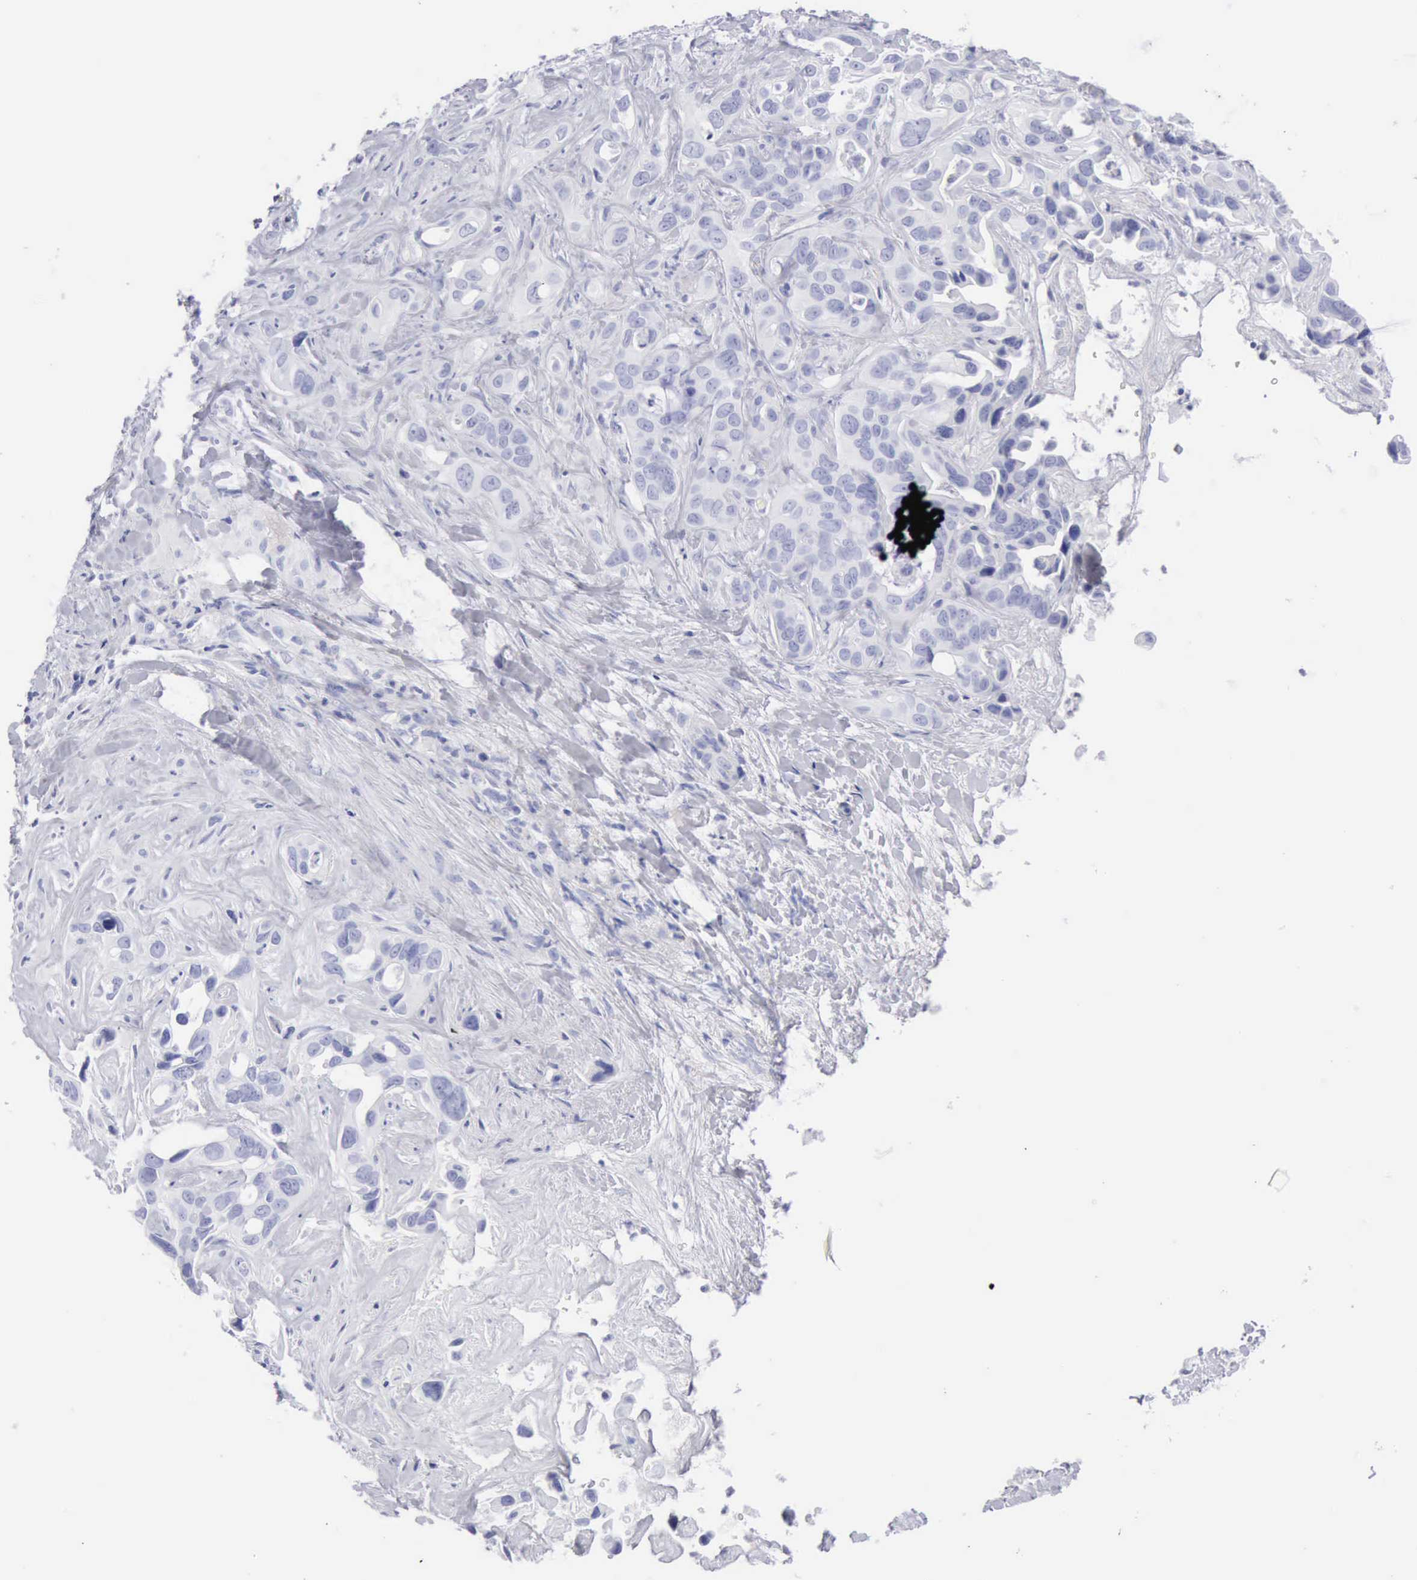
{"staining": {"intensity": "negative", "quantity": "none", "location": "none"}, "tissue": "liver cancer", "cell_type": "Tumor cells", "image_type": "cancer", "snomed": [{"axis": "morphology", "description": "Cholangiocarcinoma"}, {"axis": "topography", "description": "Liver"}], "caption": "Tumor cells show no significant positivity in liver cancer (cholangiocarcinoma). (Brightfield microscopy of DAB immunohistochemistry at high magnification).", "gene": "KRT10", "patient": {"sex": "female", "age": 79}}